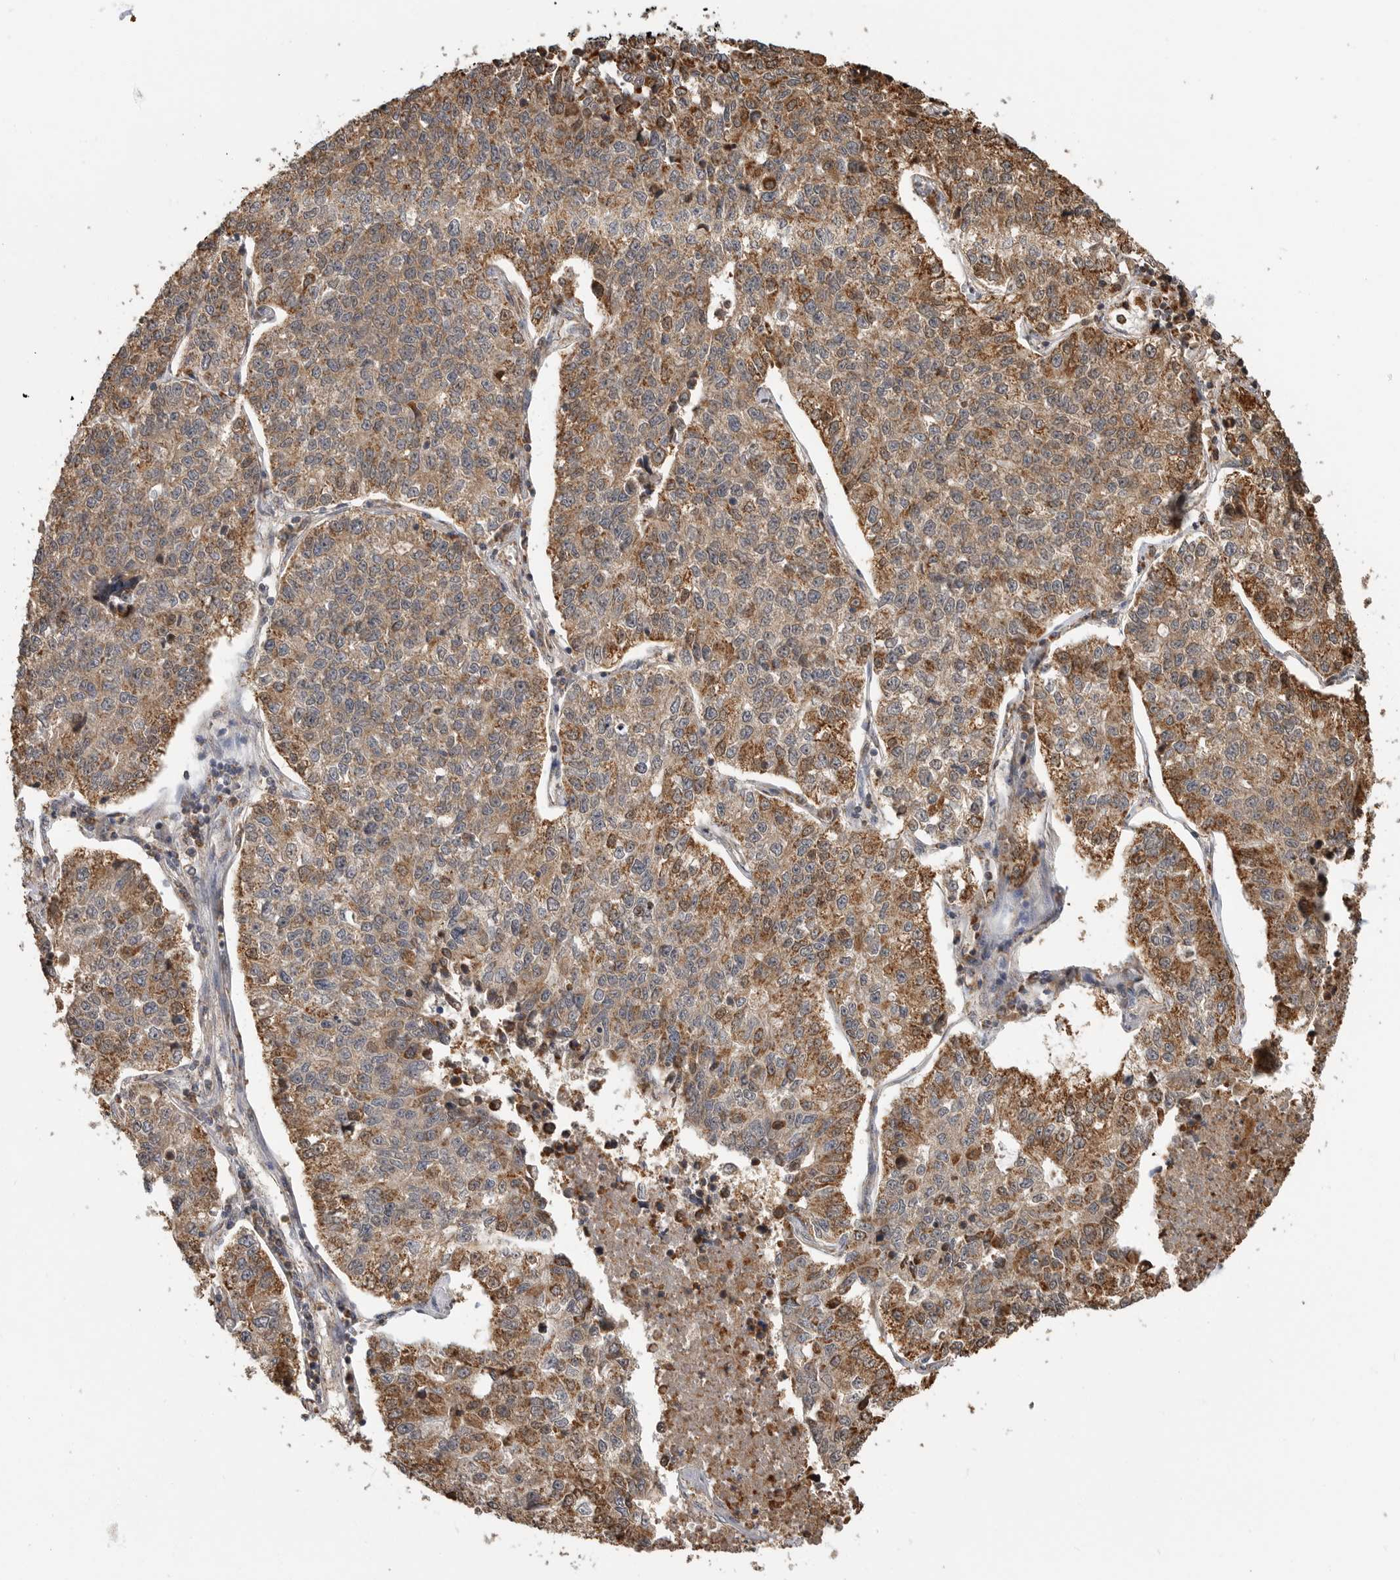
{"staining": {"intensity": "moderate", "quantity": ">75%", "location": "cytoplasmic/membranous"}, "tissue": "lung cancer", "cell_type": "Tumor cells", "image_type": "cancer", "snomed": [{"axis": "morphology", "description": "Adenocarcinoma, NOS"}, {"axis": "topography", "description": "Lung"}], "caption": "An immunohistochemistry (IHC) histopathology image of tumor tissue is shown. Protein staining in brown shows moderate cytoplasmic/membranous positivity in lung adenocarcinoma within tumor cells. (DAB IHC with brightfield microscopy, high magnification).", "gene": "GCNT2", "patient": {"sex": "male", "age": 49}}